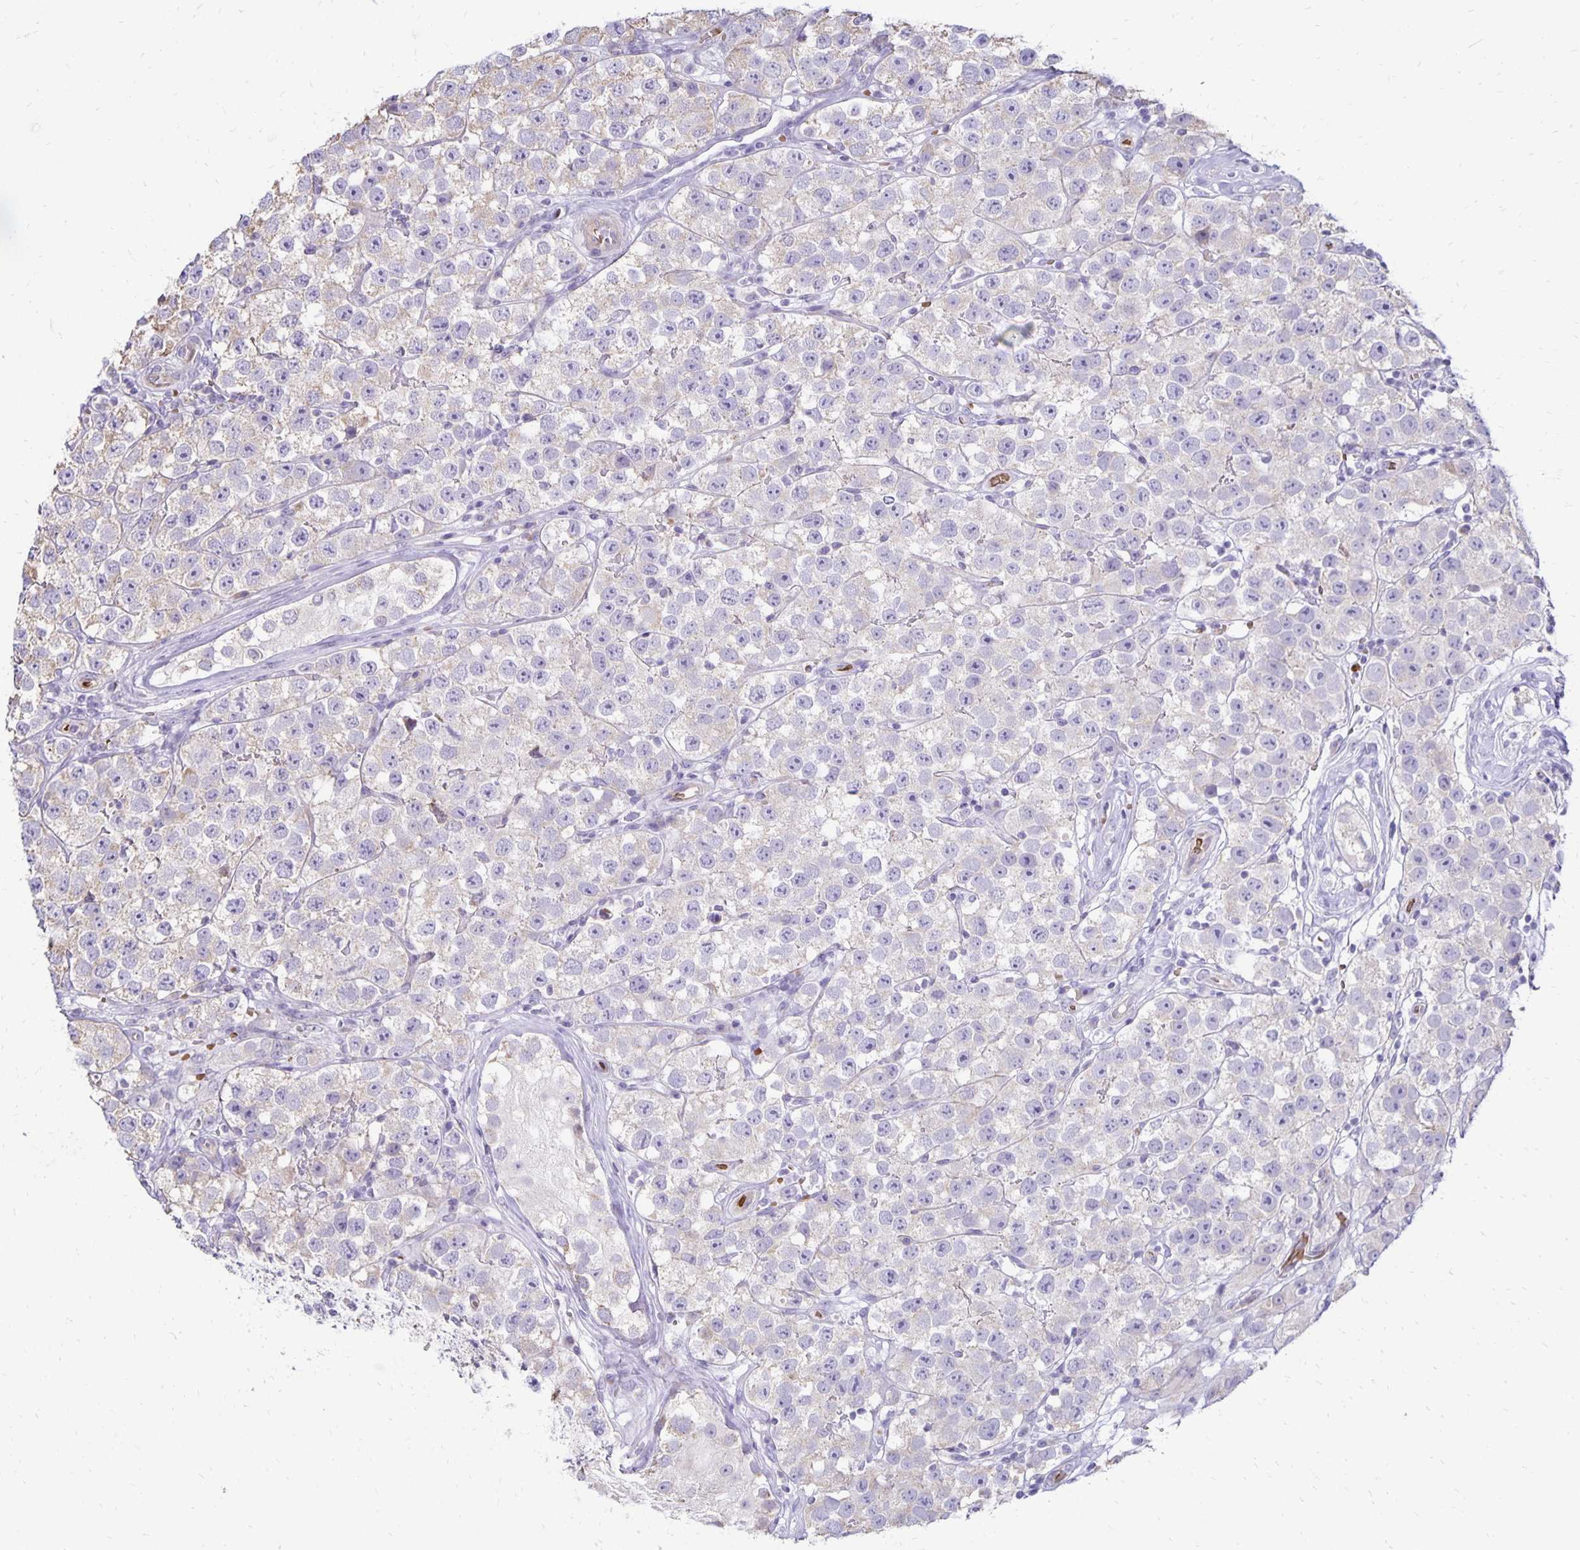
{"staining": {"intensity": "negative", "quantity": "none", "location": "none"}, "tissue": "testis cancer", "cell_type": "Tumor cells", "image_type": "cancer", "snomed": [{"axis": "morphology", "description": "Seminoma, NOS"}, {"axis": "topography", "description": "Testis"}], "caption": "DAB immunohistochemical staining of testis seminoma displays no significant positivity in tumor cells. (Immunohistochemistry, brightfield microscopy, high magnification).", "gene": "FN3K", "patient": {"sex": "male", "age": 34}}